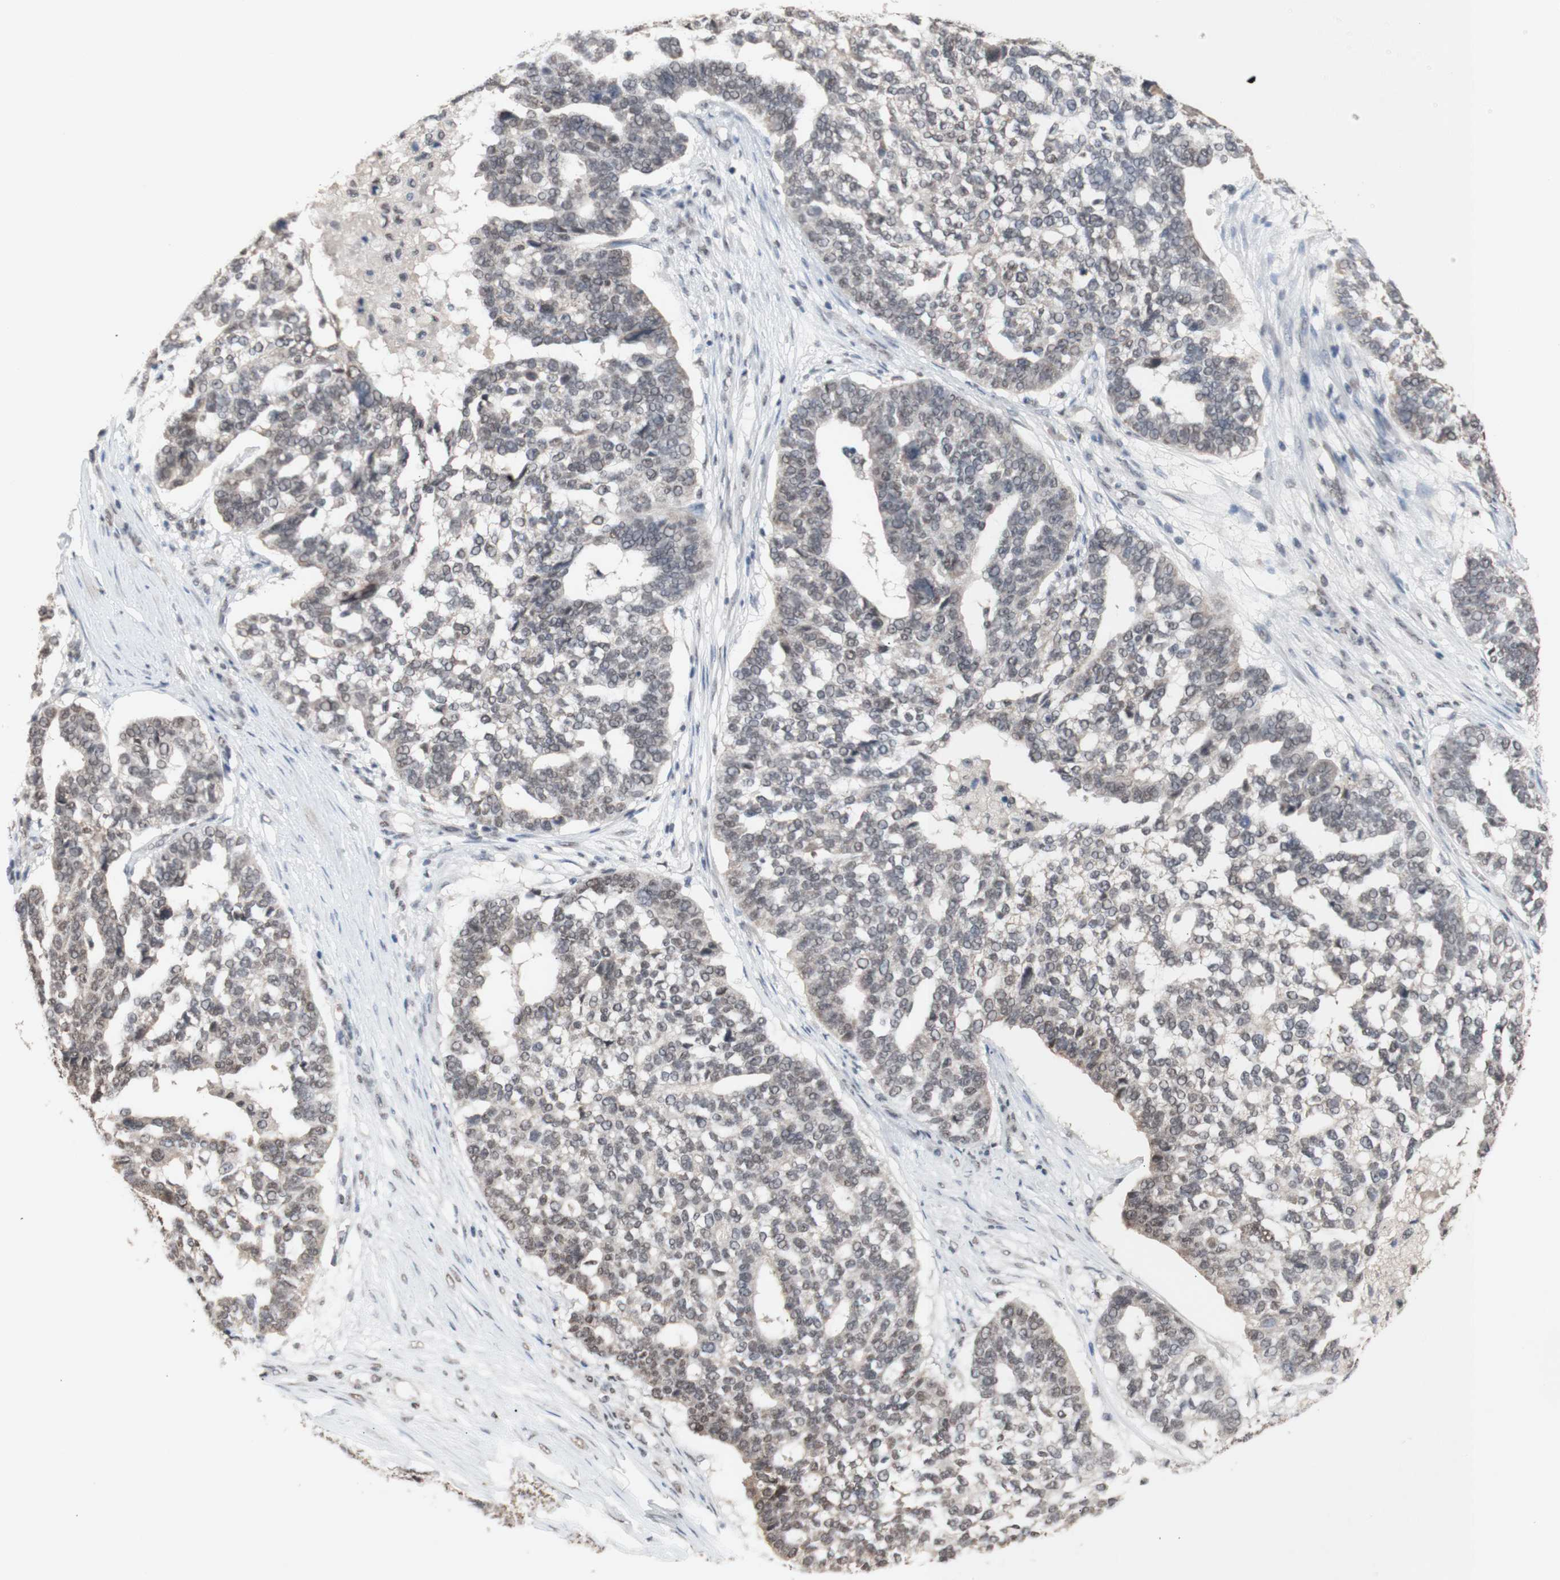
{"staining": {"intensity": "weak", "quantity": ">75%", "location": "nuclear"}, "tissue": "ovarian cancer", "cell_type": "Tumor cells", "image_type": "cancer", "snomed": [{"axis": "morphology", "description": "Cystadenocarcinoma, serous, NOS"}, {"axis": "topography", "description": "Ovary"}], "caption": "Tumor cells display low levels of weak nuclear staining in approximately >75% of cells in human ovarian cancer.", "gene": "SFPQ", "patient": {"sex": "female", "age": 59}}